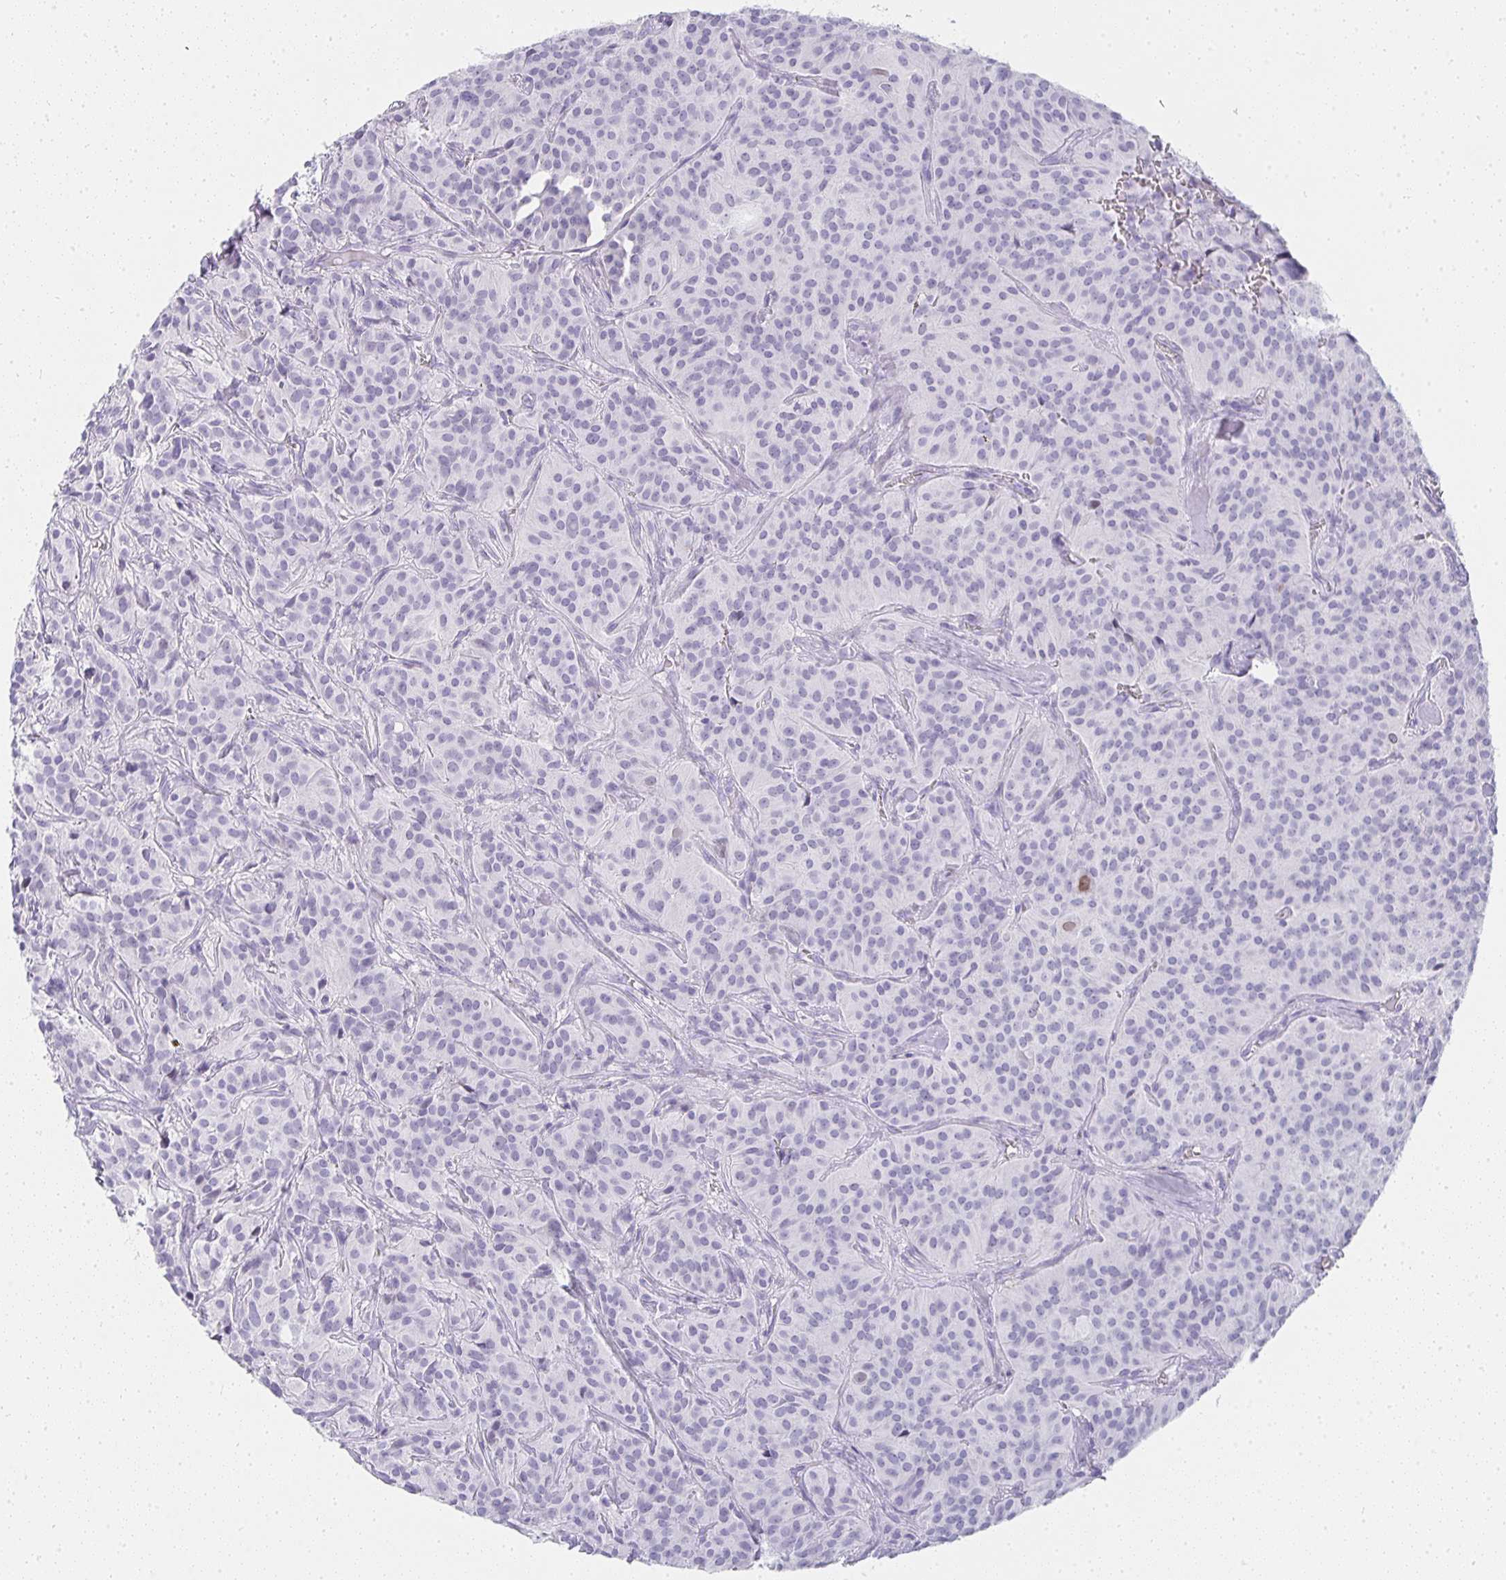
{"staining": {"intensity": "negative", "quantity": "none", "location": "none"}, "tissue": "glioma", "cell_type": "Tumor cells", "image_type": "cancer", "snomed": [{"axis": "morphology", "description": "Glioma, malignant, Low grade"}, {"axis": "topography", "description": "Brain"}], "caption": "This photomicrograph is of glioma stained with immunohistochemistry to label a protein in brown with the nuclei are counter-stained blue. There is no staining in tumor cells.", "gene": "TPSD1", "patient": {"sex": "male", "age": 42}}